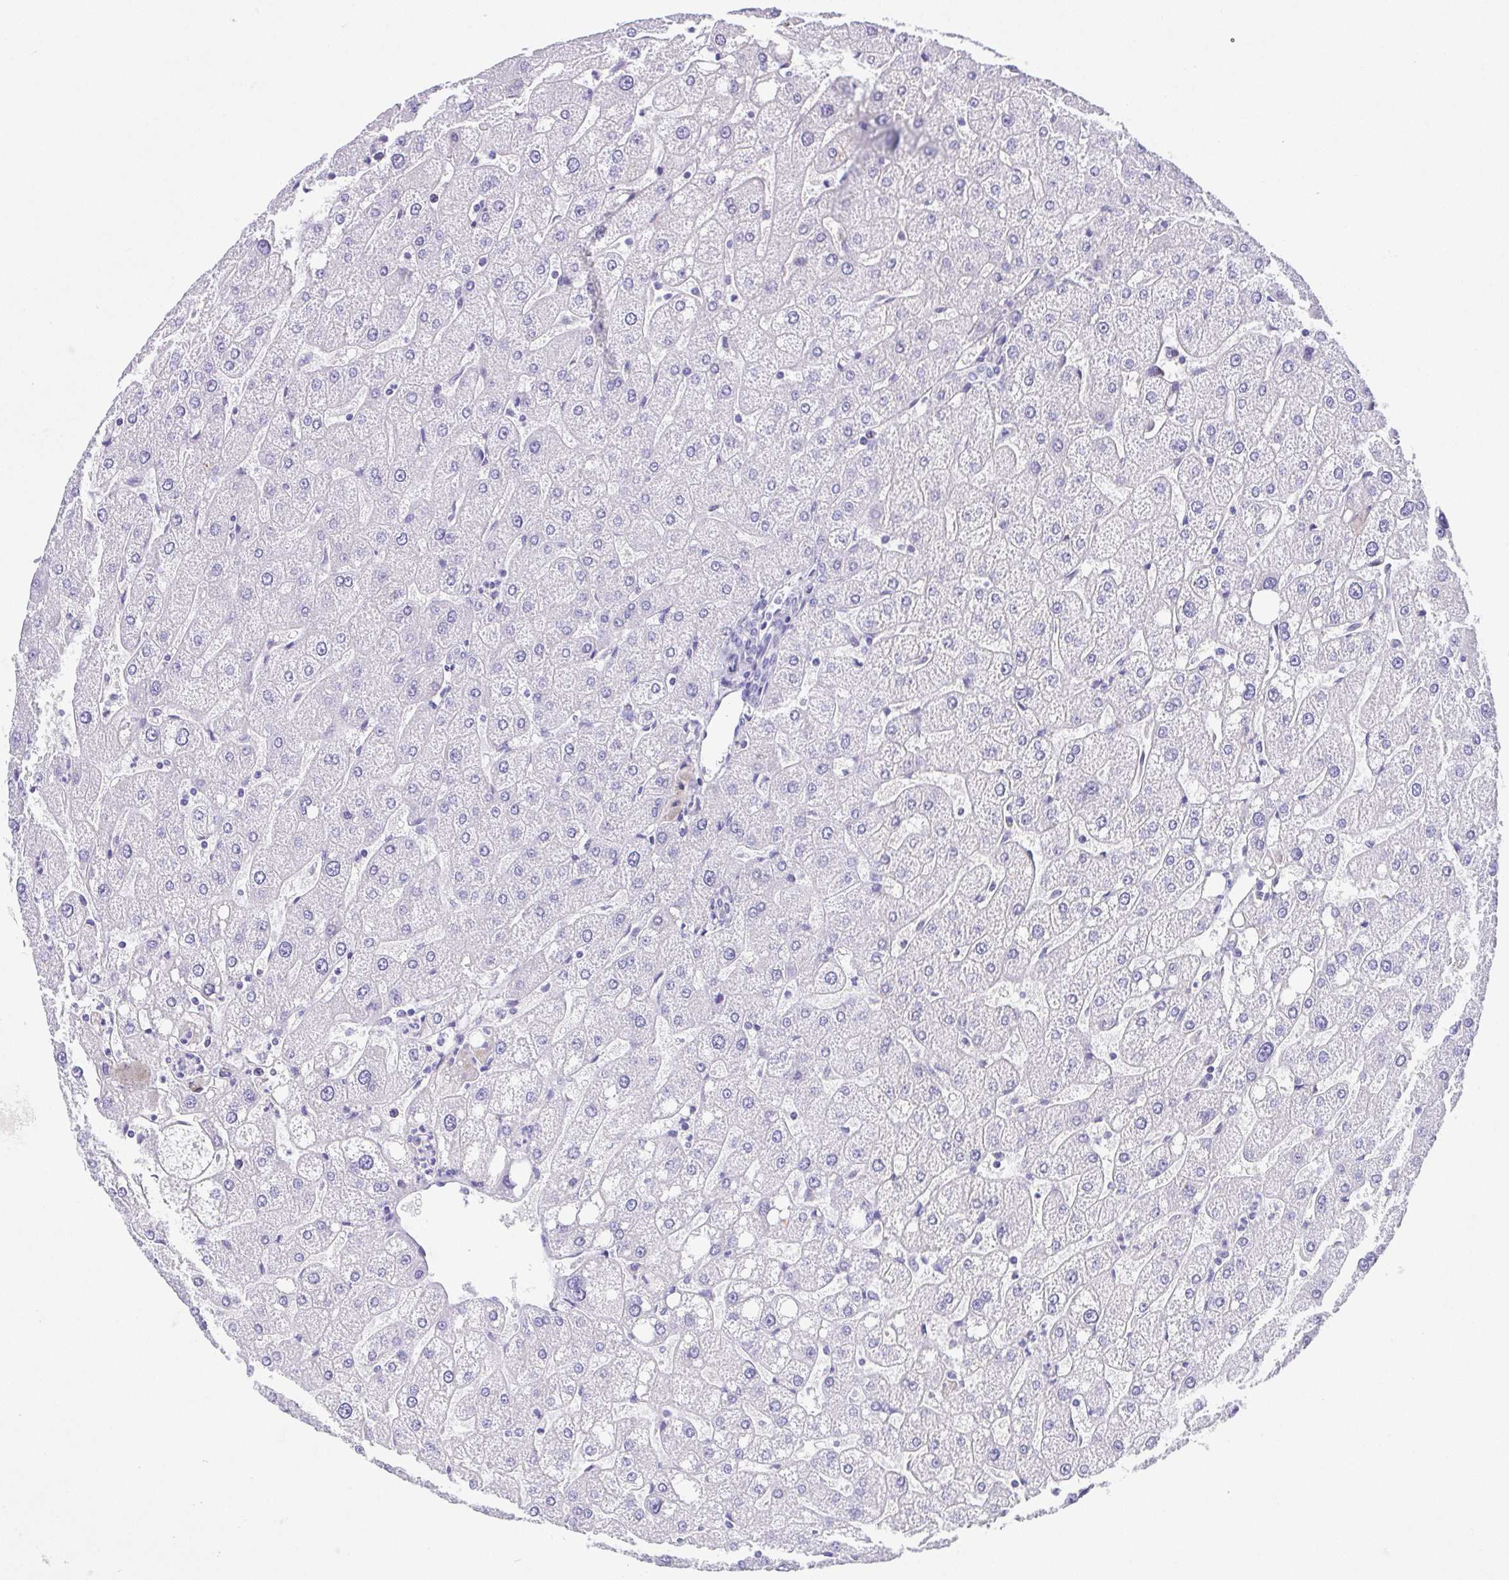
{"staining": {"intensity": "negative", "quantity": "none", "location": "none"}, "tissue": "liver", "cell_type": "Cholangiocytes", "image_type": "normal", "snomed": [{"axis": "morphology", "description": "Normal tissue, NOS"}, {"axis": "topography", "description": "Liver"}], "caption": "Cholangiocytes show no significant protein staining in normal liver. (Brightfield microscopy of DAB immunohistochemistry at high magnification).", "gene": "SPATA4", "patient": {"sex": "male", "age": 67}}